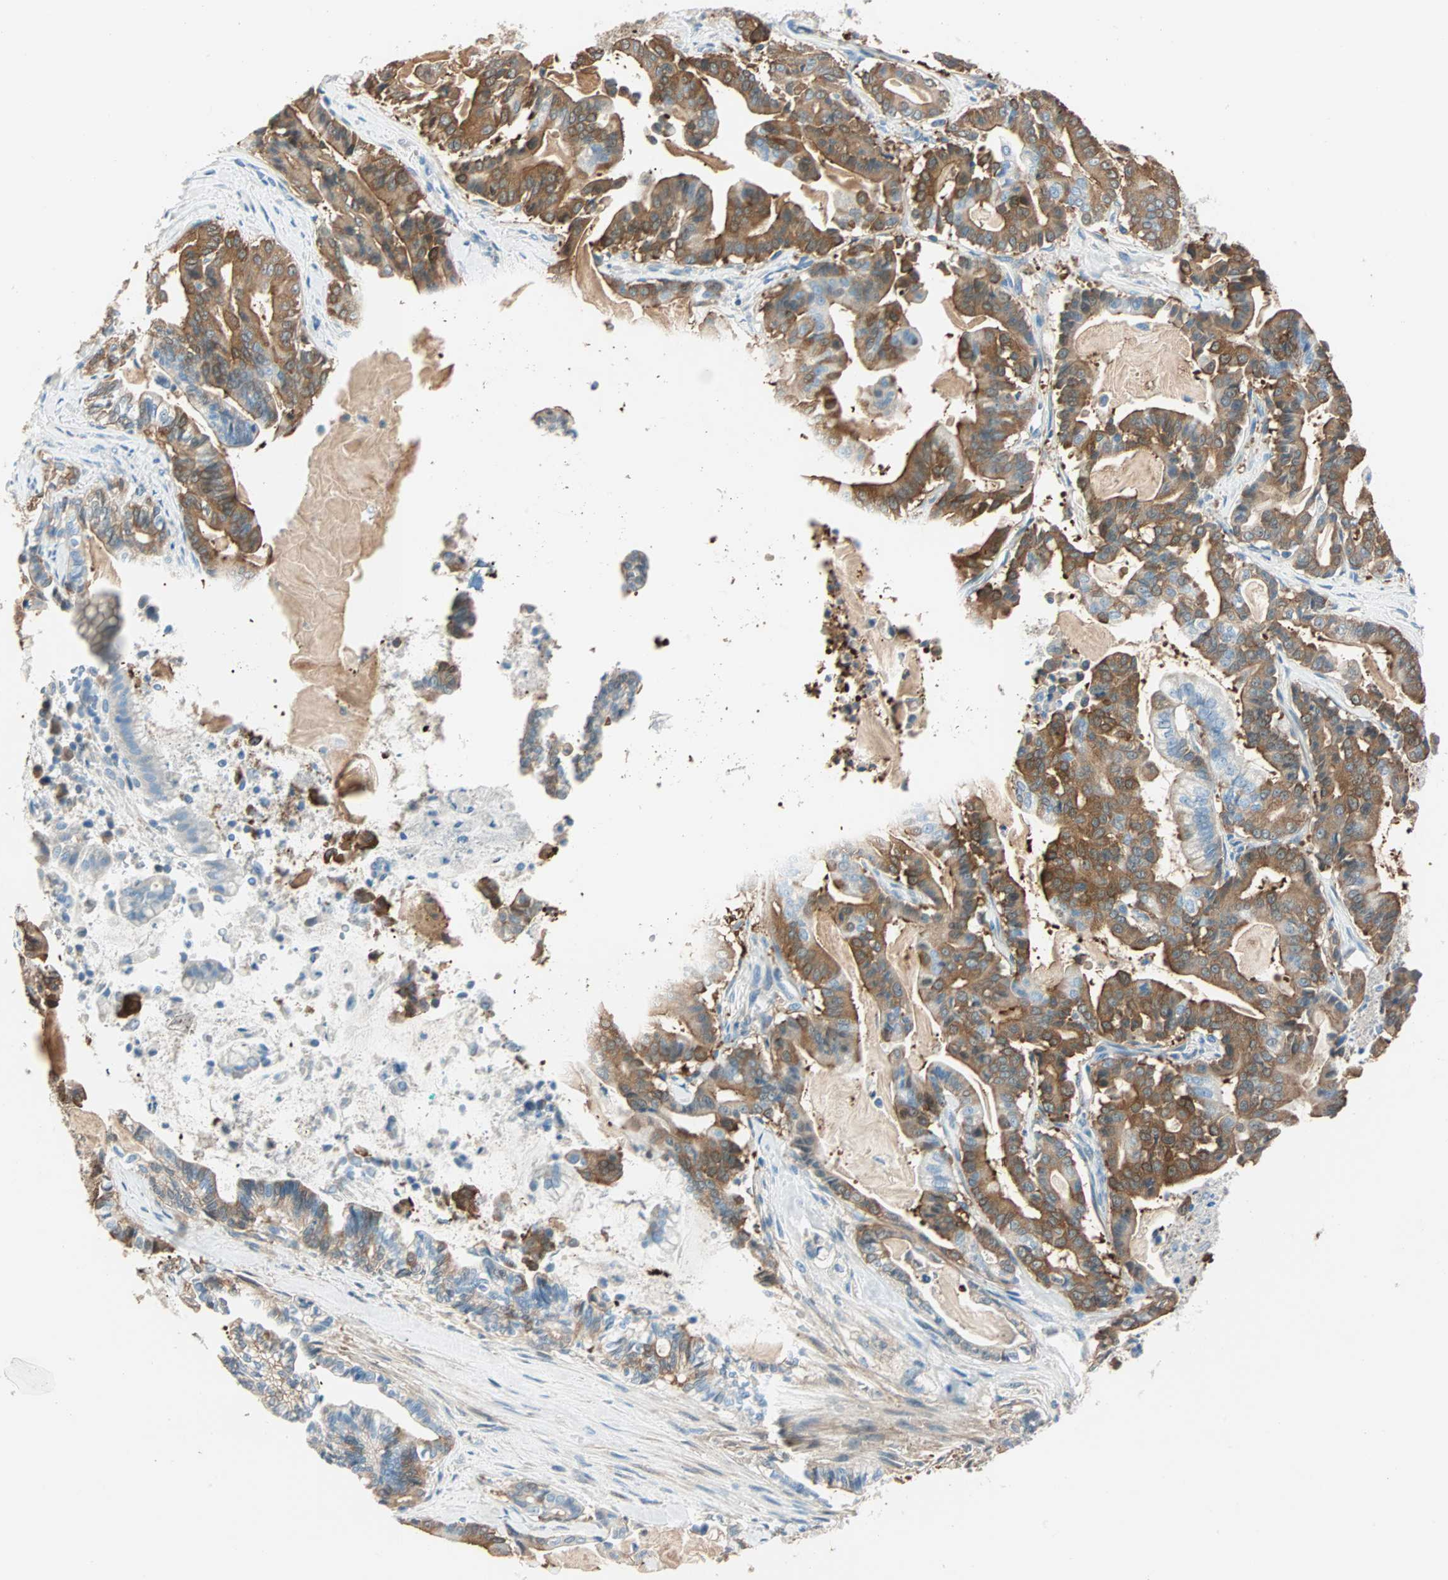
{"staining": {"intensity": "strong", "quantity": ">75%", "location": "cytoplasmic/membranous"}, "tissue": "pancreatic cancer", "cell_type": "Tumor cells", "image_type": "cancer", "snomed": [{"axis": "morphology", "description": "Adenocarcinoma, NOS"}, {"axis": "topography", "description": "Pancreas"}], "caption": "Pancreatic cancer (adenocarcinoma) was stained to show a protein in brown. There is high levels of strong cytoplasmic/membranous expression in about >75% of tumor cells. (brown staining indicates protein expression, while blue staining denotes nuclei).", "gene": "ATF6", "patient": {"sex": "male", "age": 63}}